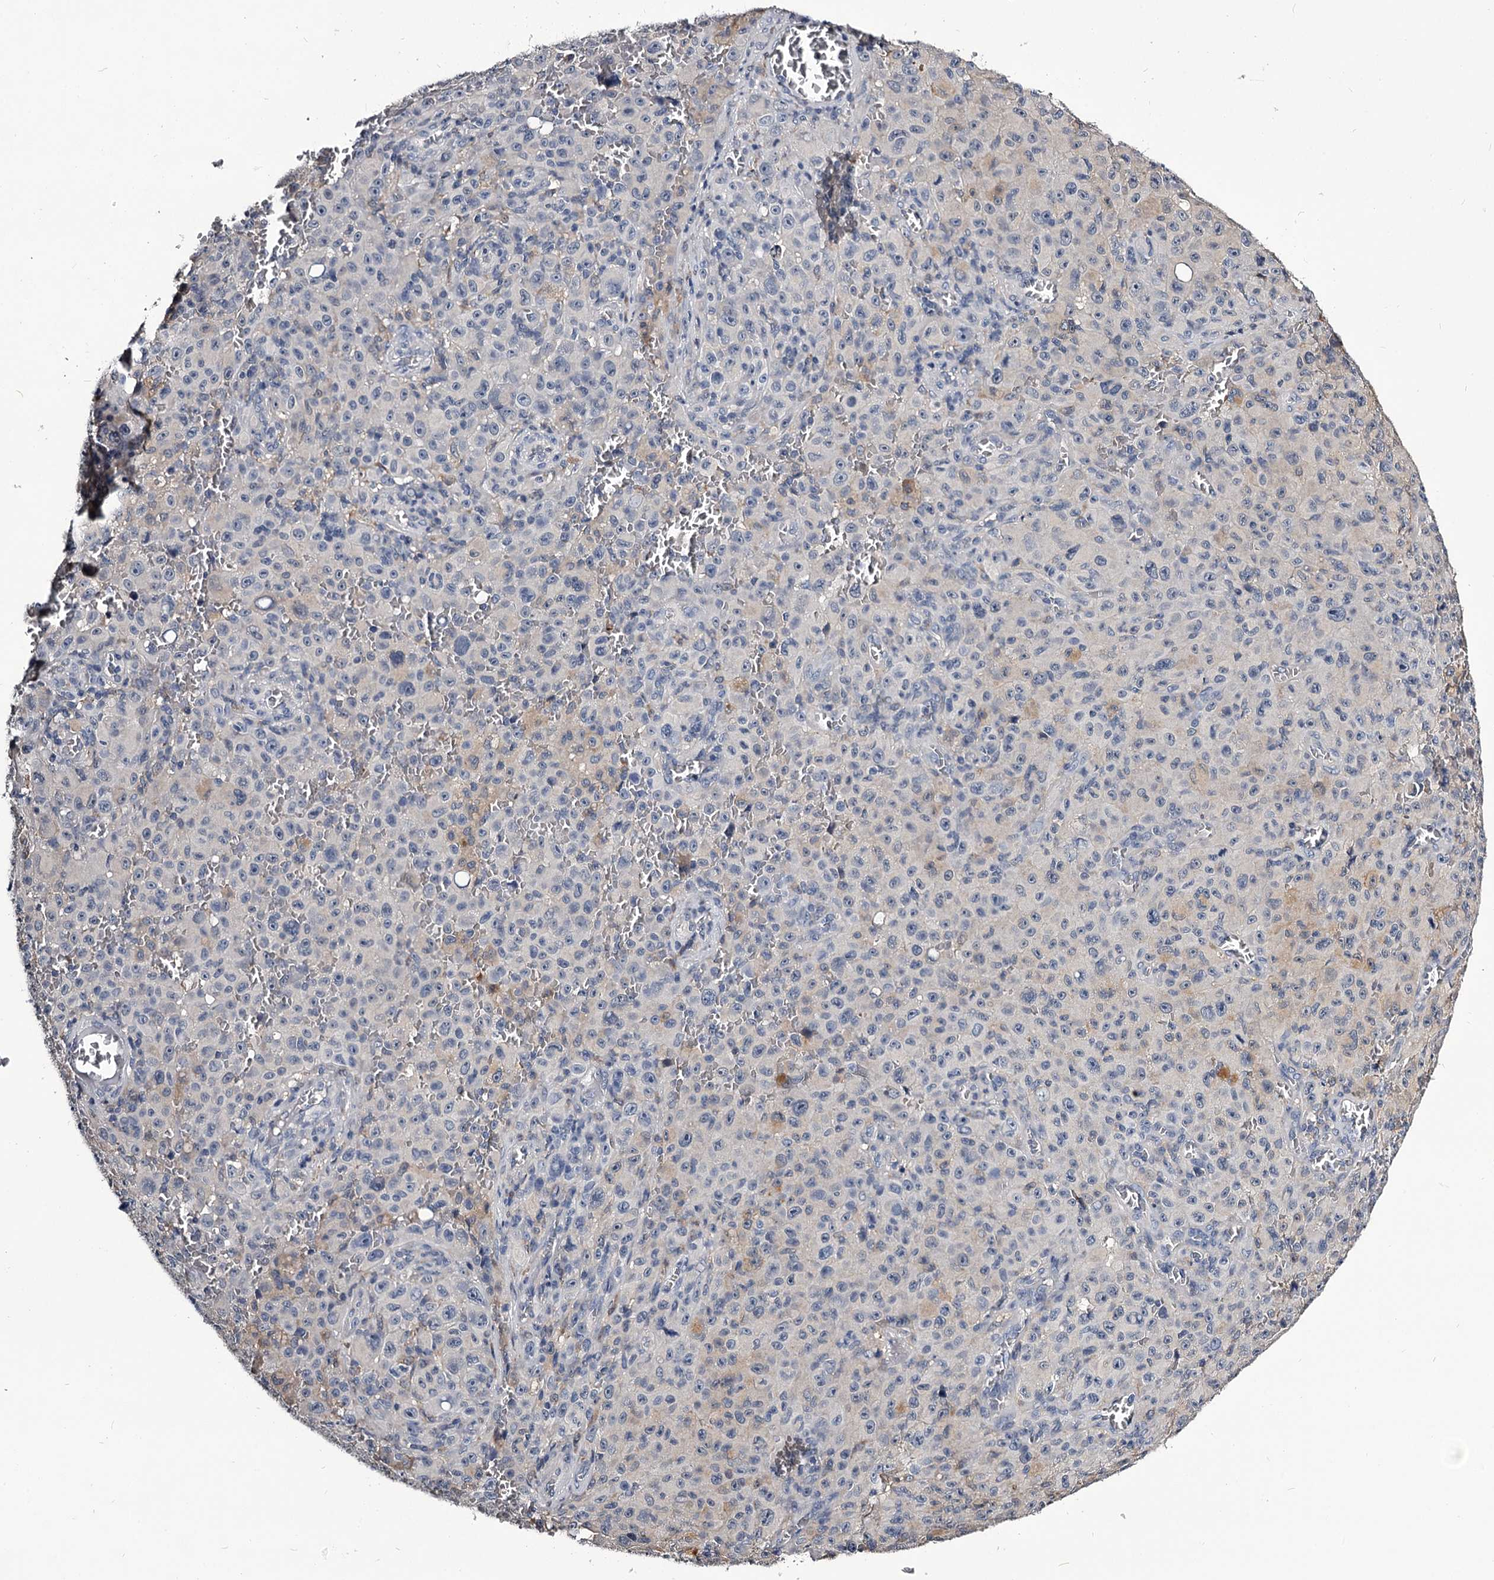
{"staining": {"intensity": "negative", "quantity": "none", "location": "none"}, "tissue": "melanoma", "cell_type": "Tumor cells", "image_type": "cancer", "snomed": [{"axis": "morphology", "description": "Malignant melanoma, NOS"}, {"axis": "topography", "description": "Skin"}], "caption": "DAB (3,3'-diaminobenzidine) immunohistochemical staining of malignant melanoma reveals no significant staining in tumor cells.", "gene": "GSTO1", "patient": {"sex": "female", "age": 82}}